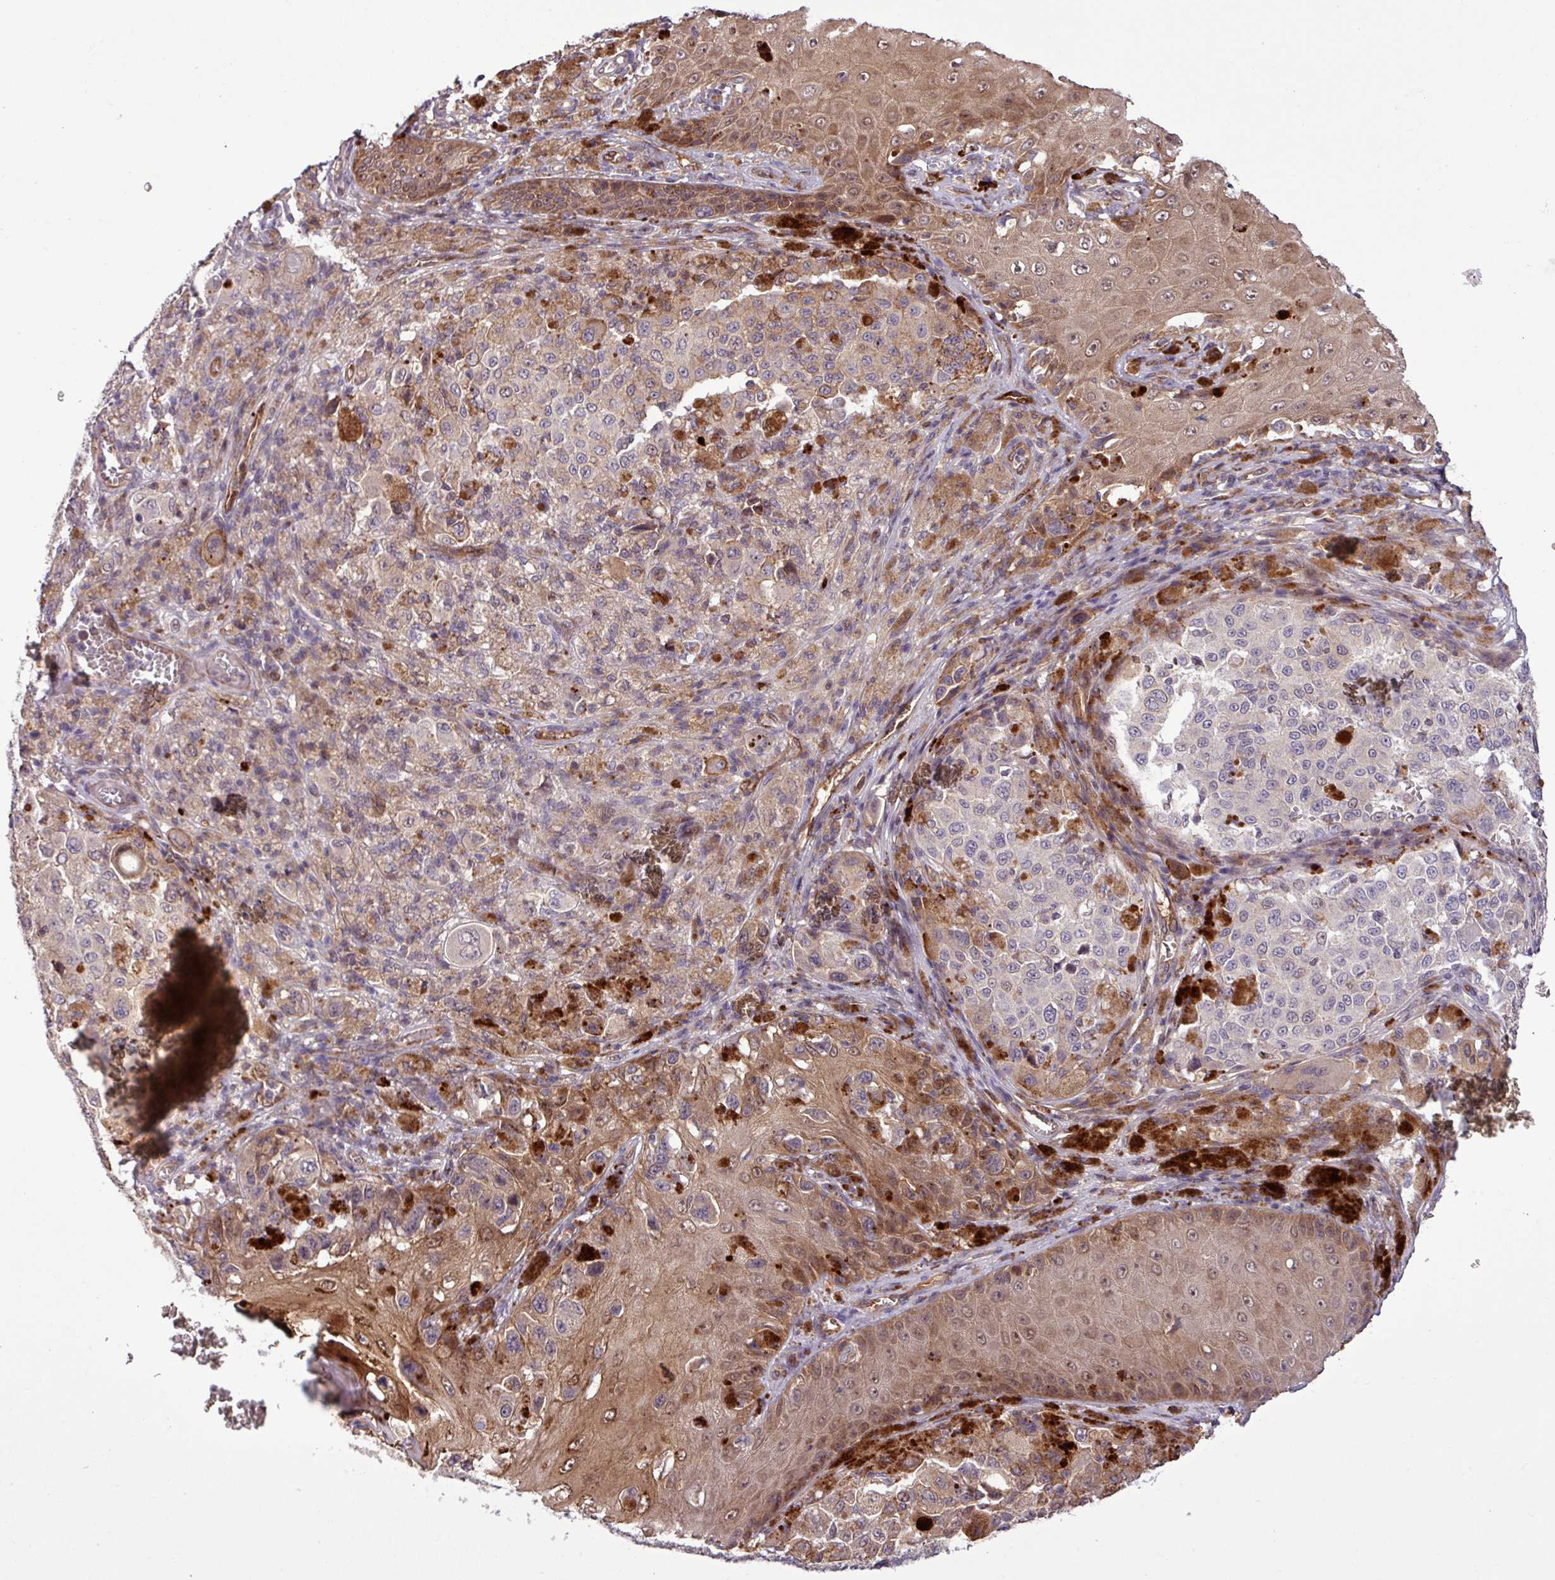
{"staining": {"intensity": "moderate", "quantity": "<25%", "location": "cytoplasmic/membranous"}, "tissue": "melanoma", "cell_type": "Tumor cells", "image_type": "cancer", "snomed": [{"axis": "morphology", "description": "Malignant melanoma, NOS"}, {"axis": "topography", "description": "Skin"}], "caption": "Brown immunohistochemical staining in melanoma reveals moderate cytoplasmic/membranous positivity in about <25% of tumor cells.", "gene": "CARHSP1", "patient": {"sex": "female", "age": 63}}